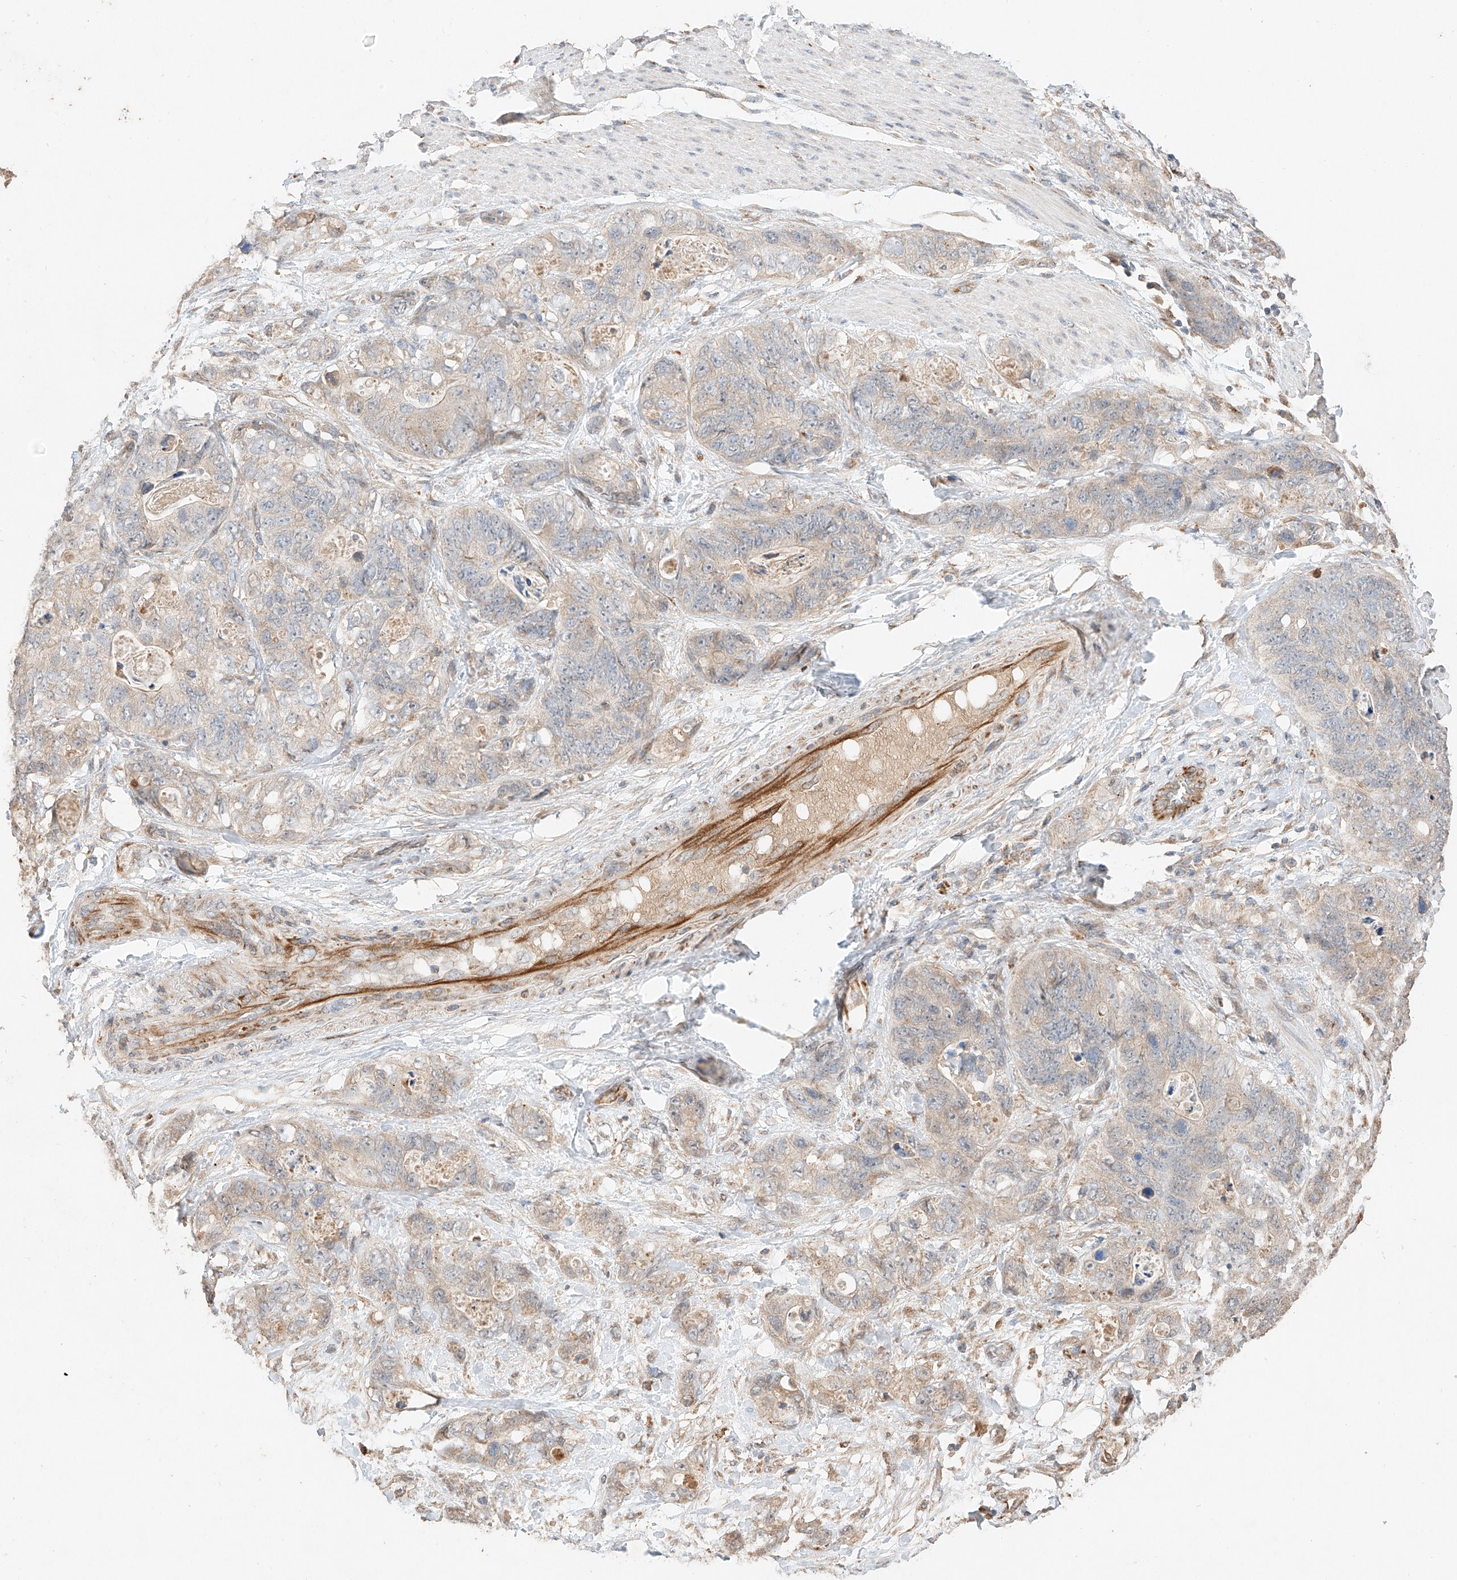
{"staining": {"intensity": "weak", "quantity": "<25%", "location": "cytoplasmic/membranous"}, "tissue": "stomach cancer", "cell_type": "Tumor cells", "image_type": "cancer", "snomed": [{"axis": "morphology", "description": "Normal tissue, NOS"}, {"axis": "morphology", "description": "Adenocarcinoma, NOS"}, {"axis": "topography", "description": "Stomach"}], "caption": "The histopathology image displays no staining of tumor cells in stomach cancer (adenocarcinoma).", "gene": "SUSD6", "patient": {"sex": "female", "age": 89}}